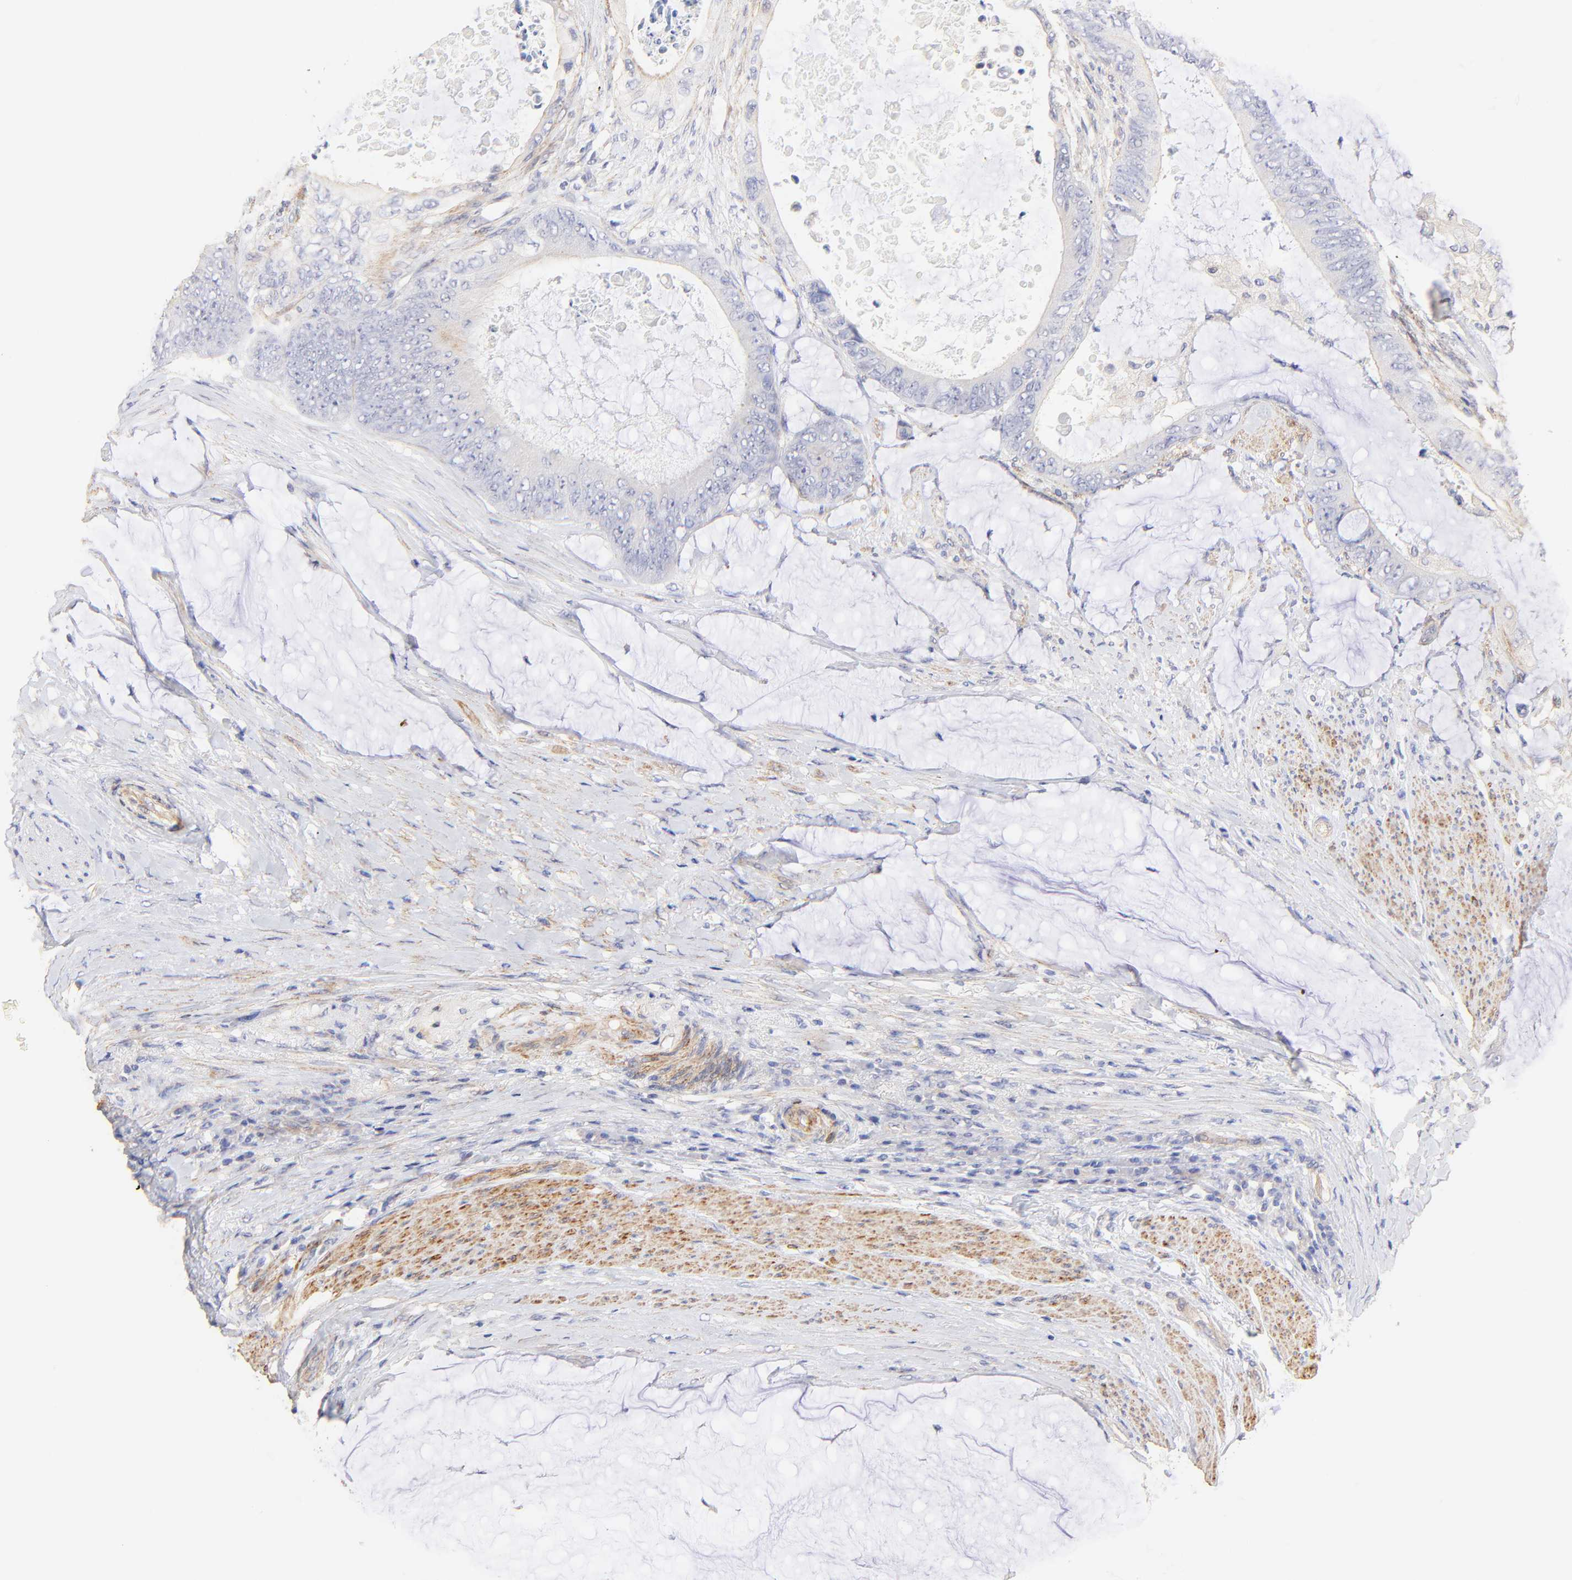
{"staining": {"intensity": "weak", "quantity": "<25%", "location": "cytoplasmic/membranous"}, "tissue": "colorectal cancer", "cell_type": "Tumor cells", "image_type": "cancer", "snomed": [{"axis": "morphology", "description": "Normal tissue, NOS"}, {"axis": "morphology", "description": "Adenocarcinoma, NOS"}, {"axis": "topography", "description": "Rectum"}, {"axis": "topography", "description": "Peripheral nerve tissue"}], "caption": "This micrograph is of adenocarcinoma (colorectal) stained with IHC to label a protein in brown with the nuclei are counter-stained blue. There is no staining in tumor cells.", "gene": "ACTRT1", "patient": {"sex": "female", "age": 77}}